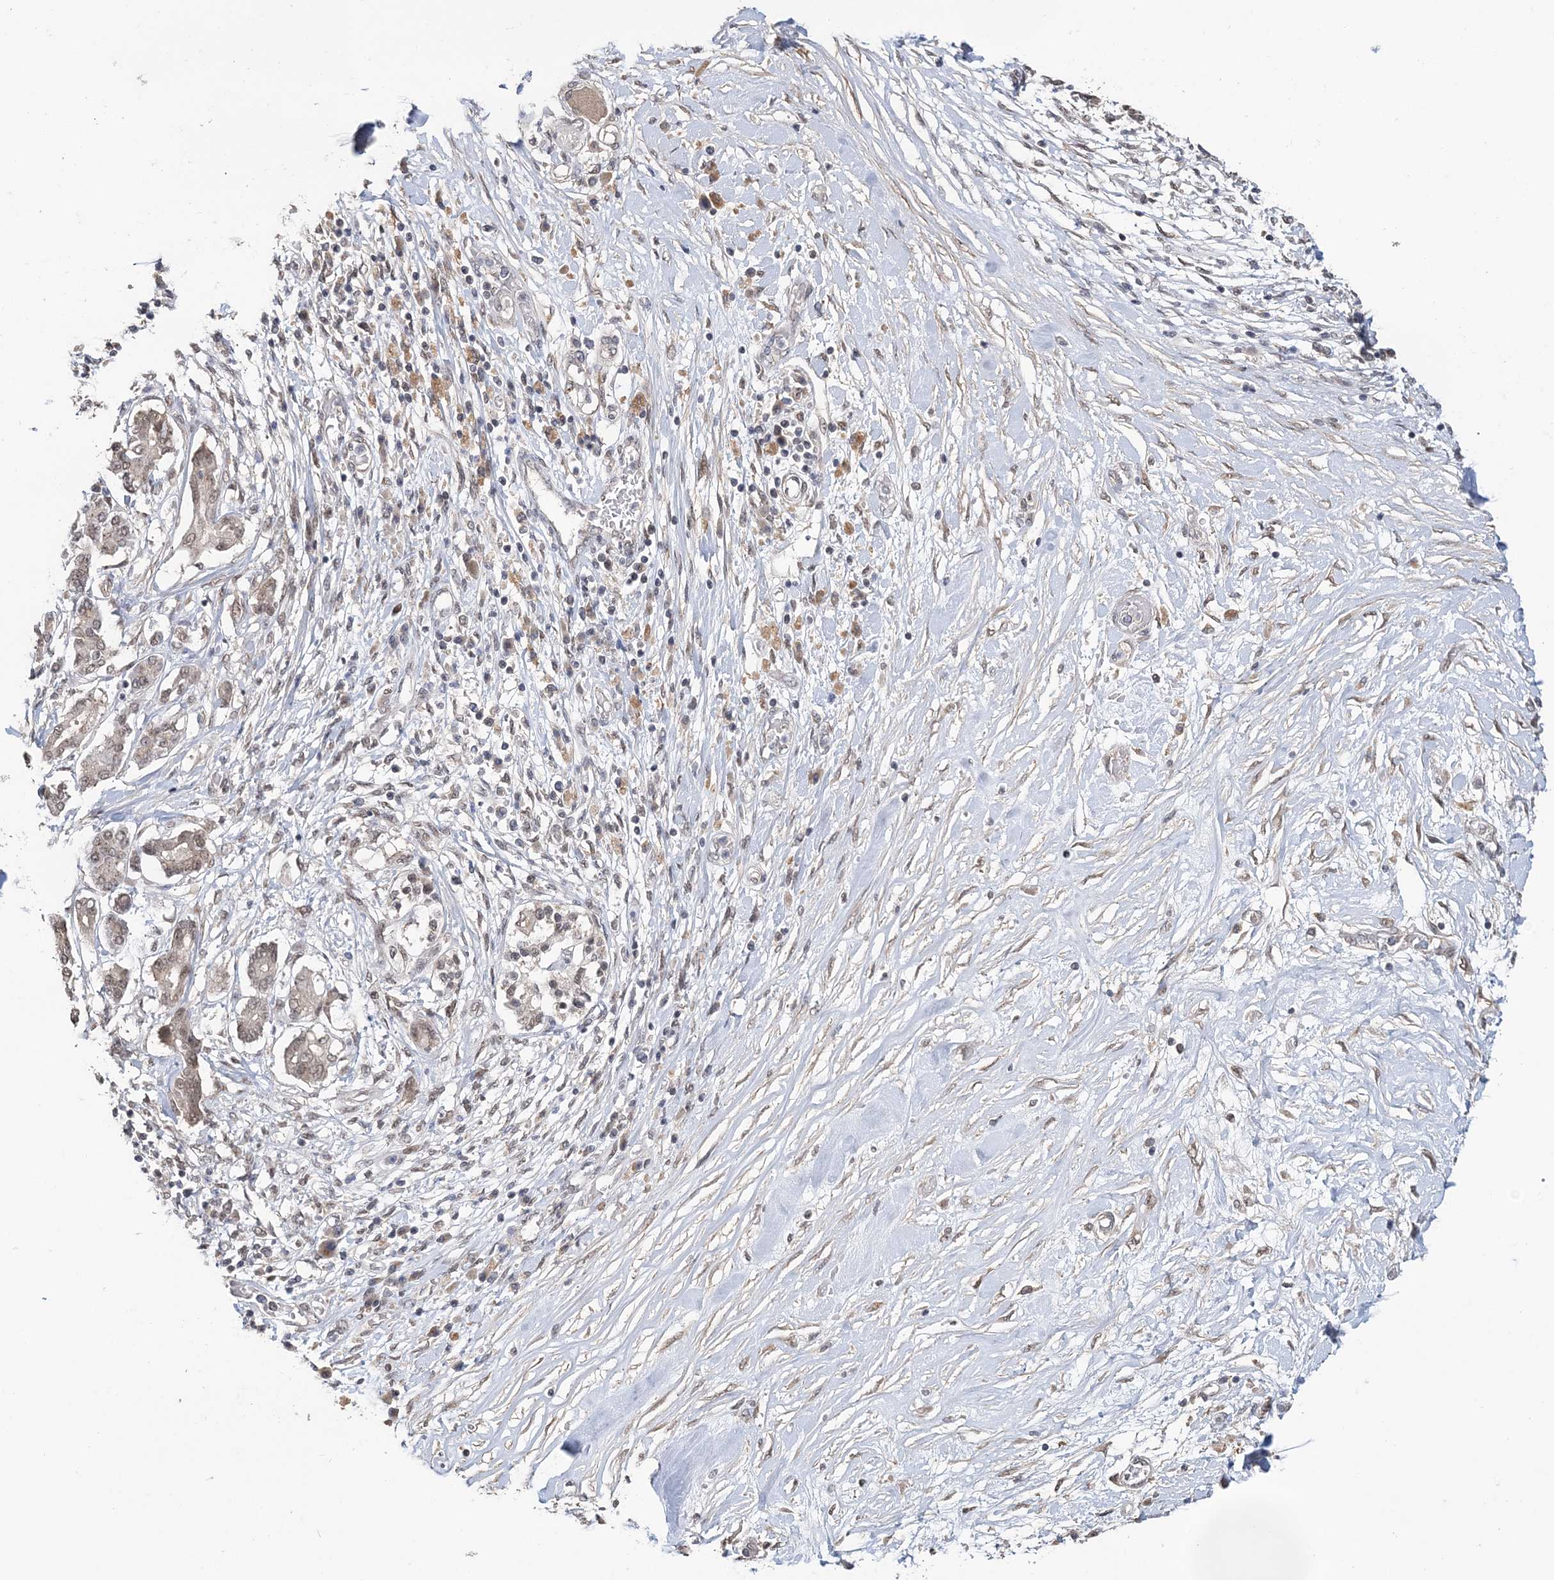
{"staining": {"intensity": "moderate", "quantity": "25%-75%", "location": "cytoplasmic/membranous,nuclear"}, "tissue": "pancreatic cancer", "cell_type": "Tumor cells", "image_type": "cancer", "snomed": [{"axis": "morphology", "description": "Inflammation, NOS"}, {"axis": "morphology", "description": "Adenocarcinoma, NOS"}, {"axis": "topography", "description": "Pancreas"}], "caption": "The histopathology image exhibits immunohistochemical staining of adenocarcinoma (pancreatic). There is moderate cytoplasmic/membranous and nuclear staining is seen in approximately 25%-75% of tumor cells.", "gene": "TSHZ2", "patient": {"sex": "female", "age": 56}}